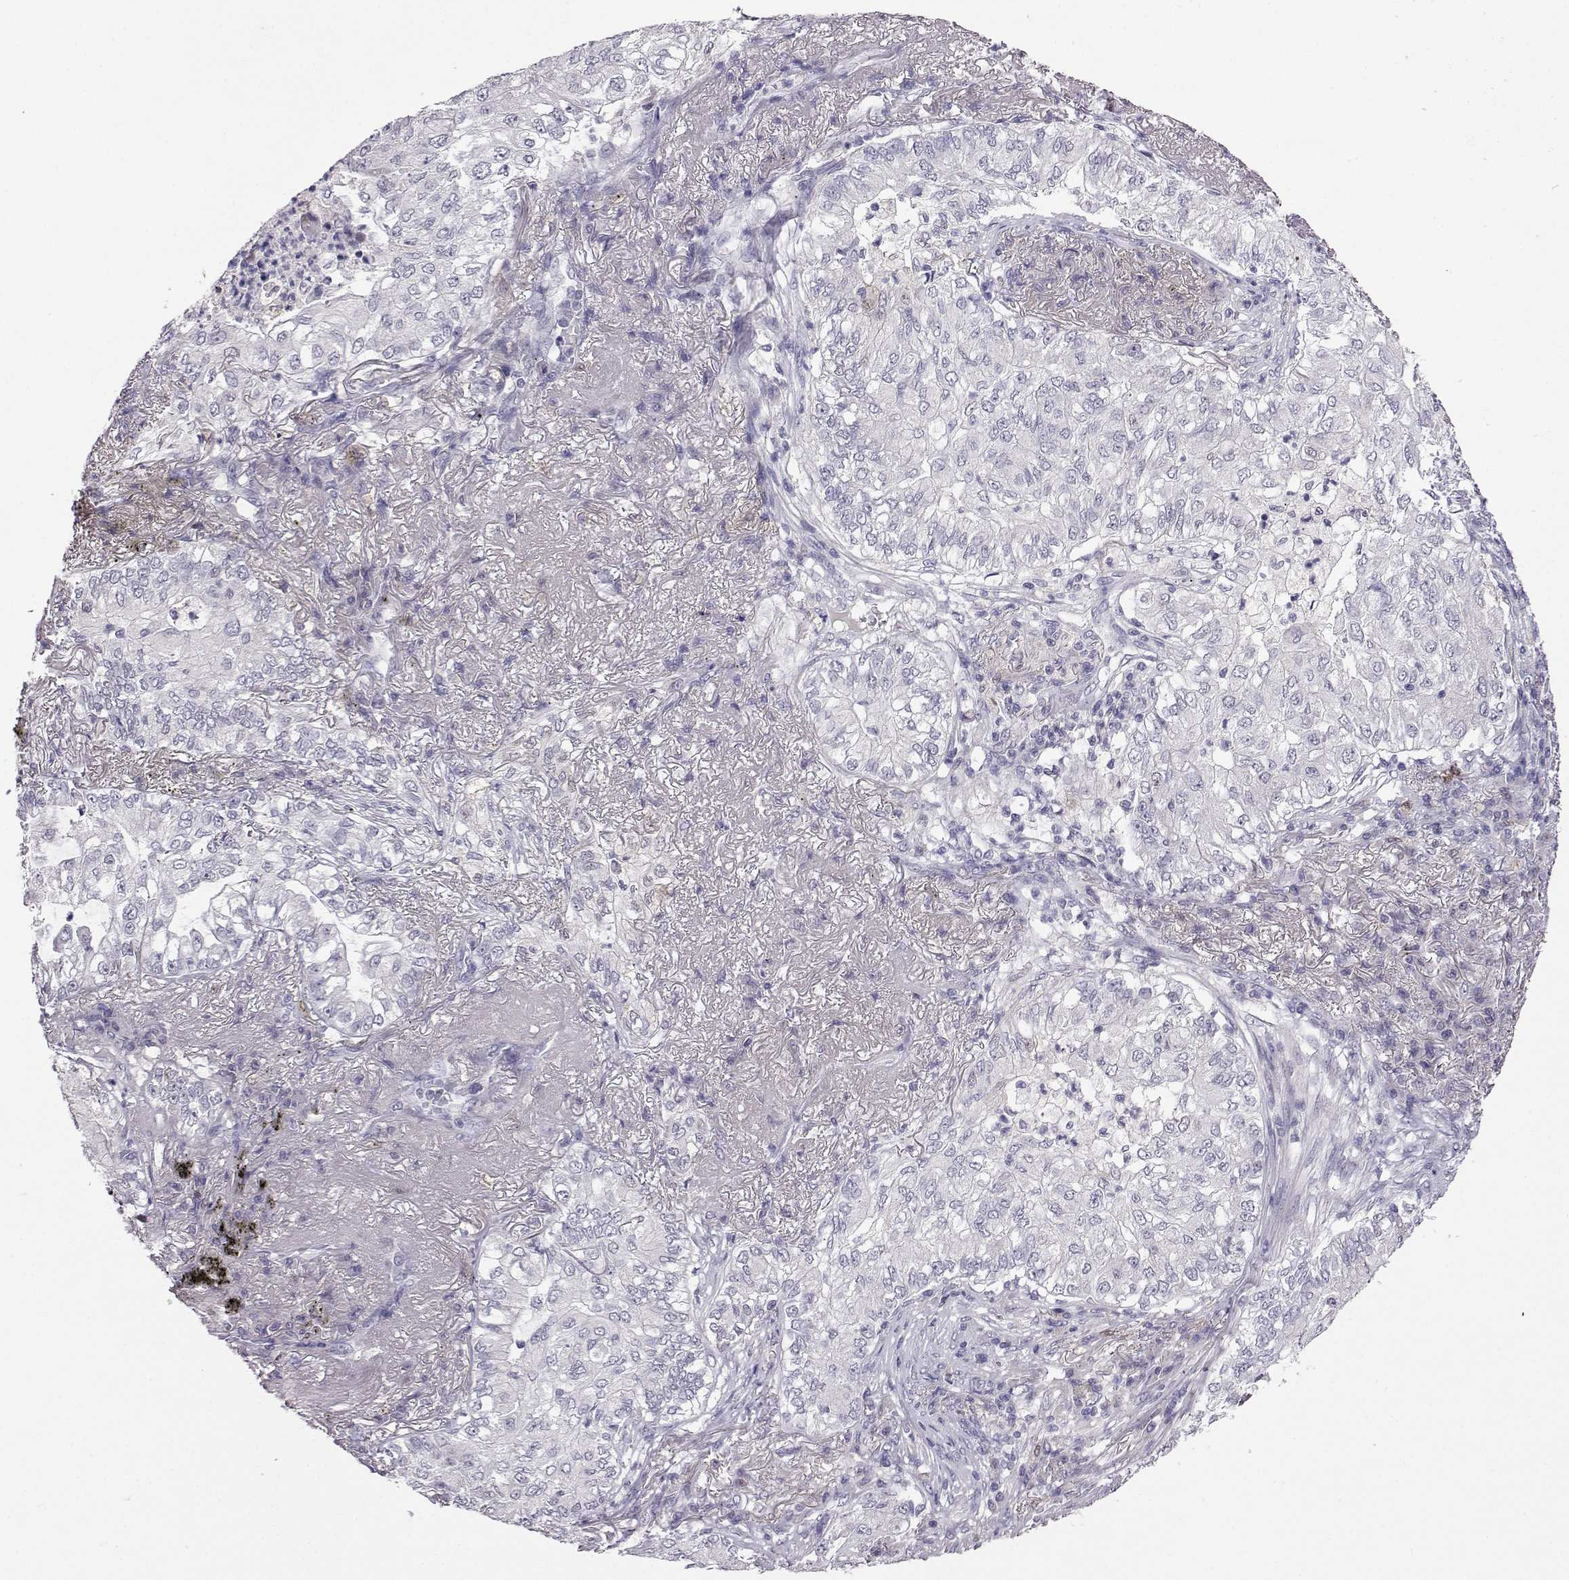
{"staining": {"intensity": "negative", "quantity": "none", "location": "none"}, "tissue": "lung cancer", "cell_type": "Tumor cells", "image_type": "cancer", "snomed": [{"axis": "morphology", "description": "Adenocarcinoma, NOS"}, {"axis": "topography", "description": "Lung"}], "caption": "The histopathology image shows no significant positivity in tumor cells of lung cancer. The staining is performed using DAB brown chromogen with nuclei counter-stained in using hematoxylin.", "gene": "AKR1B1", "patient": {"sex": "female", "age": 73}}